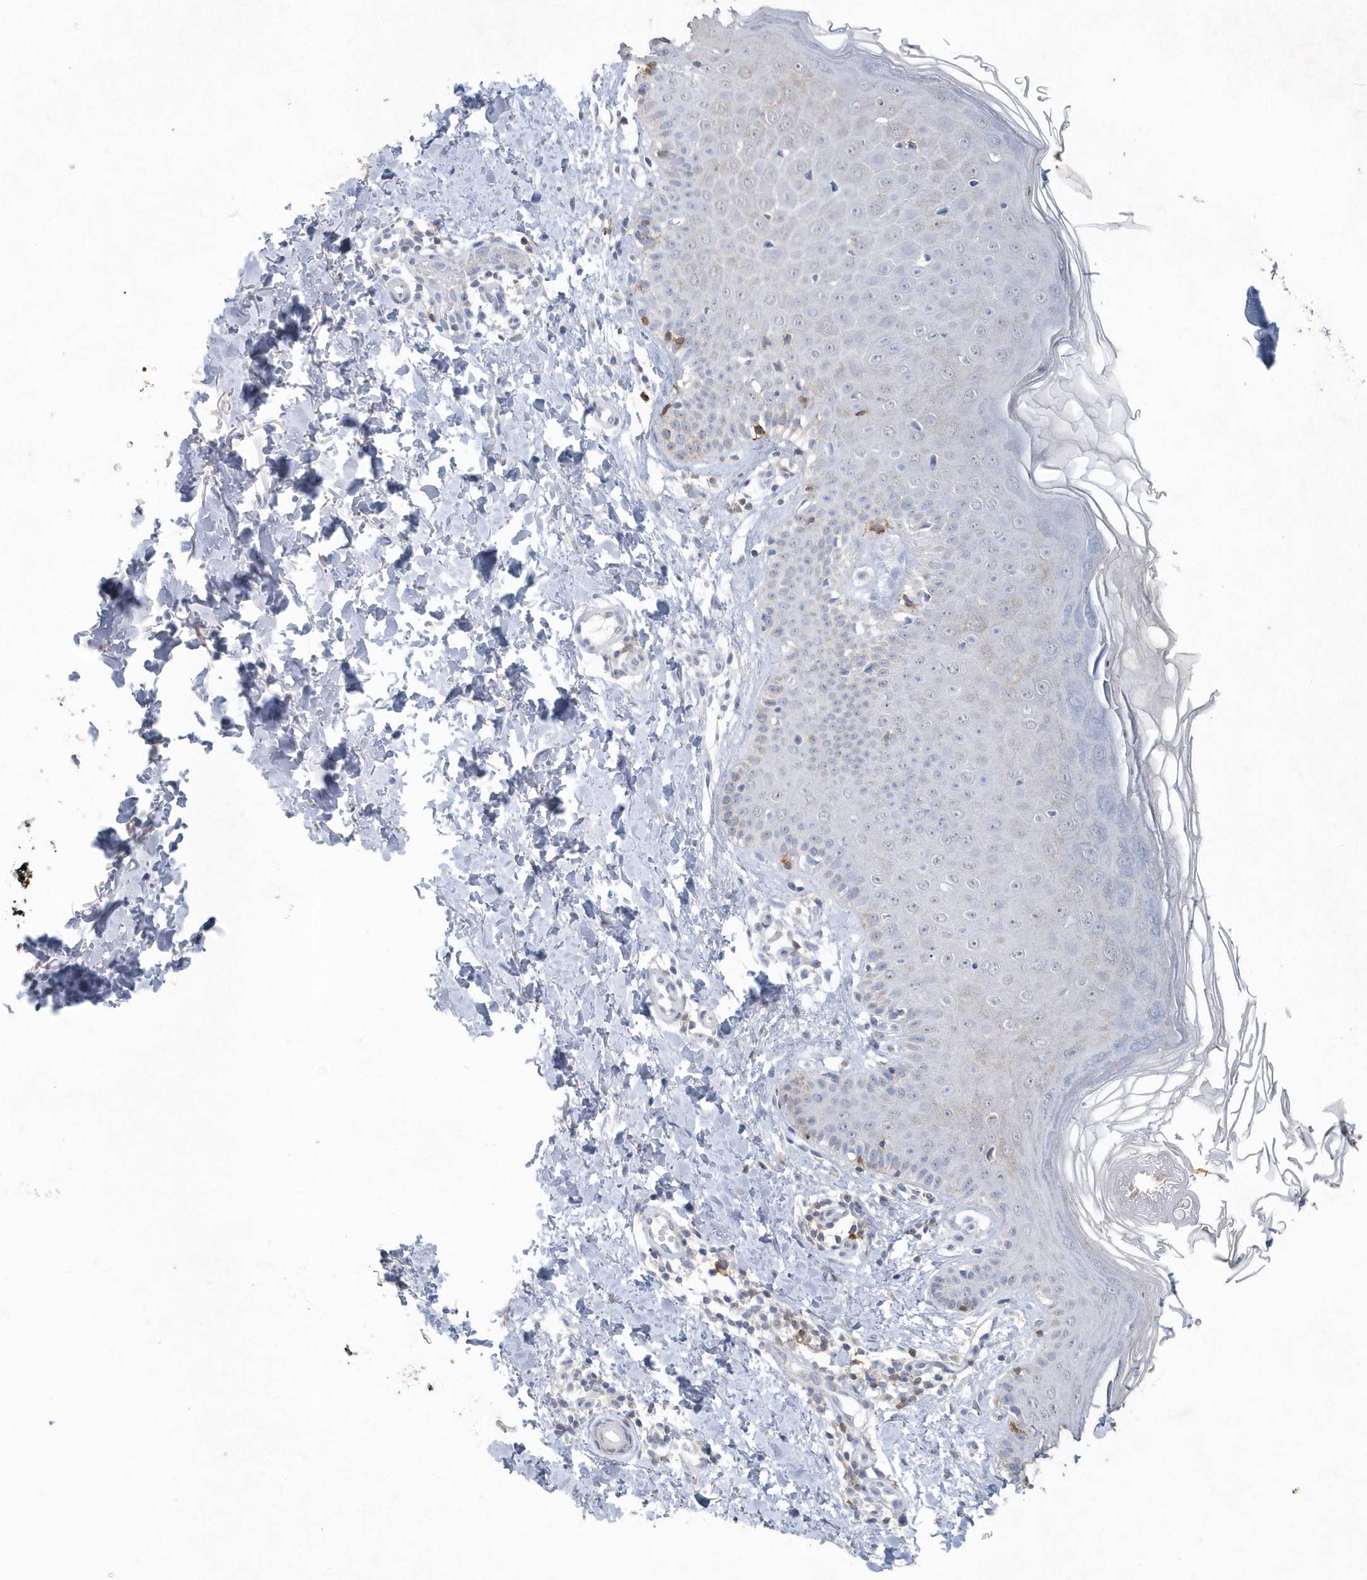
{"staining": {"intensity": "negative", "quantity": "none", "location": "none"}, "tissue": "skin", "cell_type": "Fibroblasts", "image_type": "normal", "snomed": [{"axis": "morphology", "description": "Normal tissue, NOS"}, {"axis": "topography", "description": "Skin"}], "caption": "DAB (3,3'-diaminobenzidine) immunohistochemical staining of benign human skin shows no significant positivity in fibroblasts. The staining was performed using DAB to visualize the protein expression in brown, while the nuclei were stained in blue with hematoxylin (Magnification: 20x).", "gene": "PDCD1", "patient": {"sex": "male", "age": 52}}